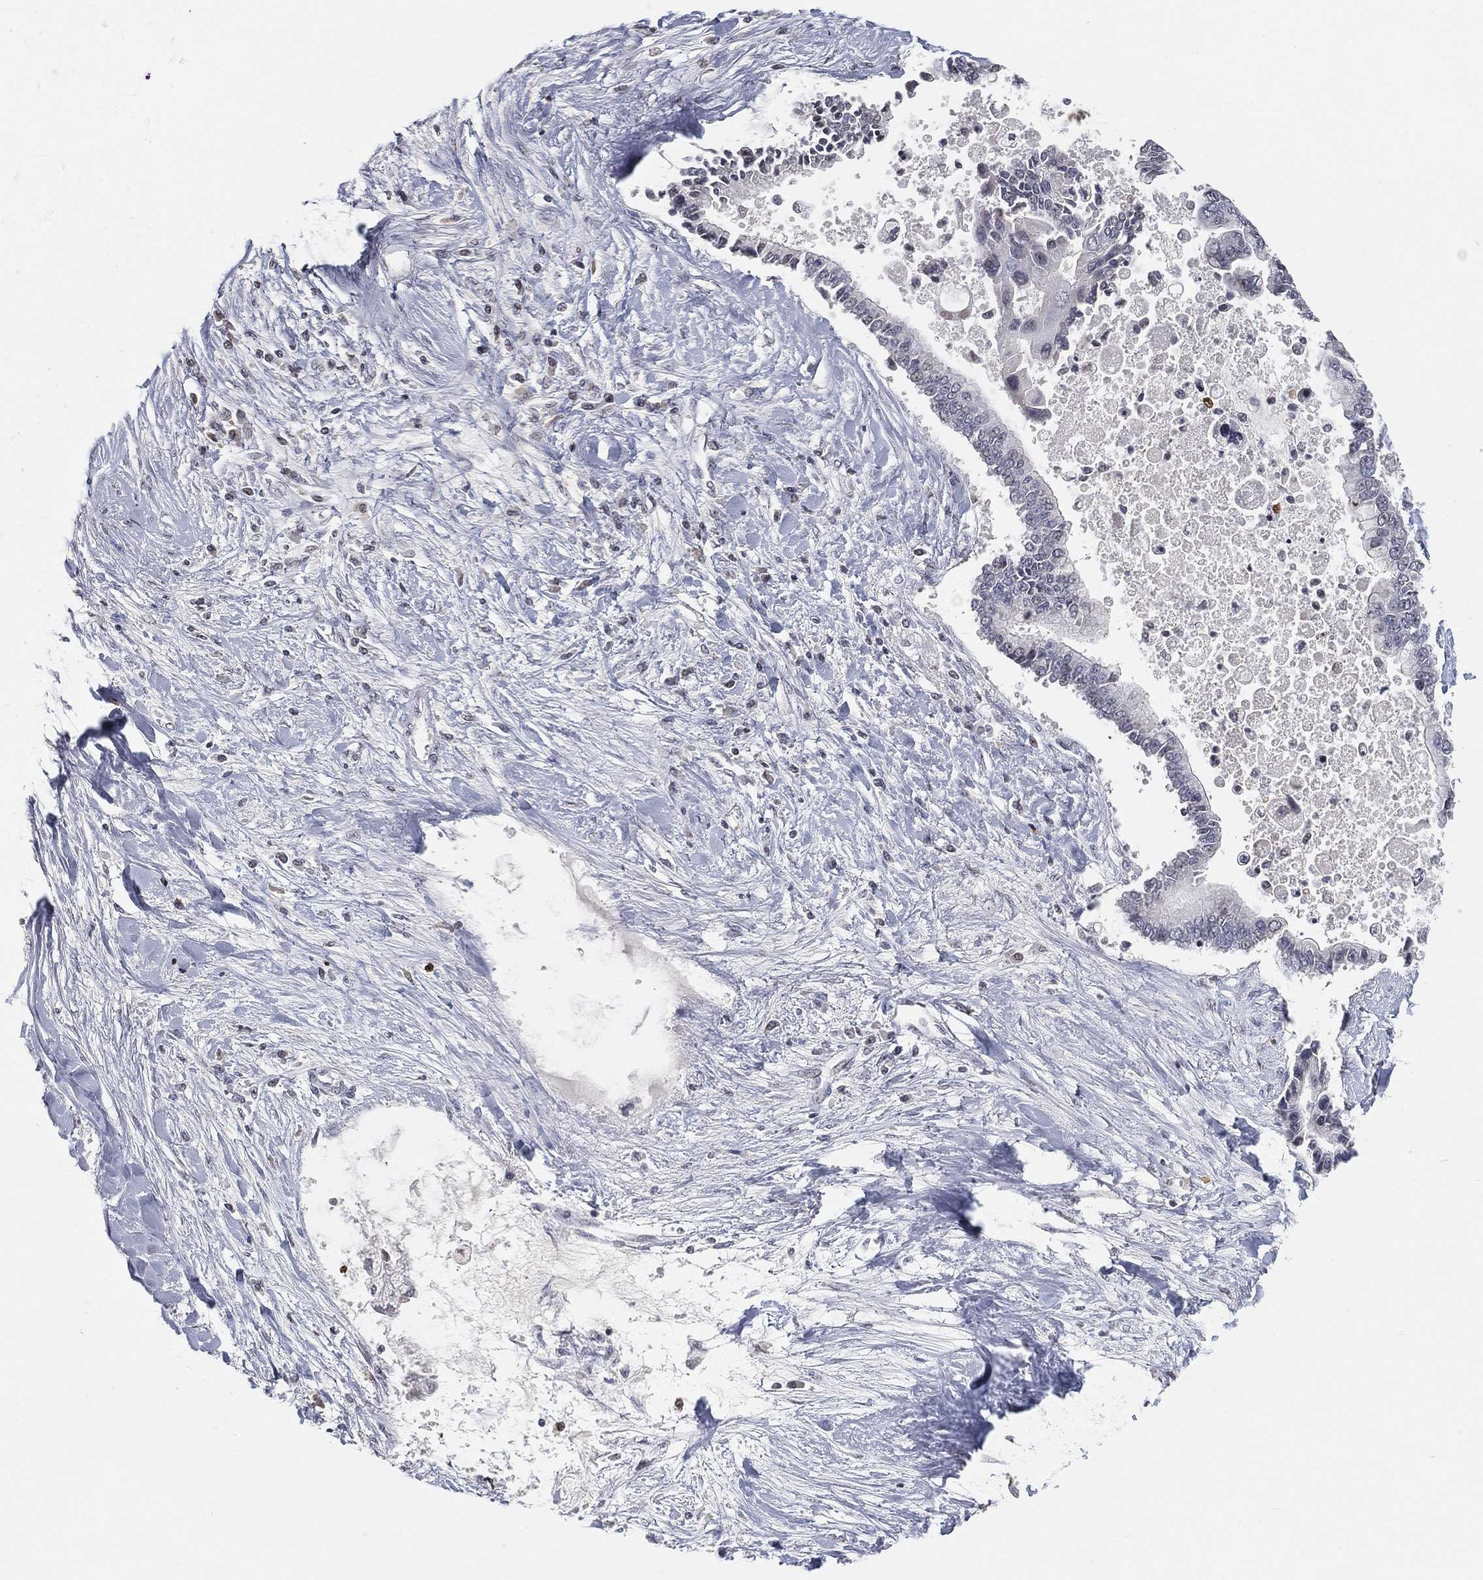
{"staining": {"intensity": "negative", "quantity": "none", "location": "none"}, "tissue": "liver cancer", "cell_type": "Tumor cells", "image_type": "cancer", "snomed": [{"axis": "morphology", "description": "Cholangiocarcinoma"}, {"axis": "topography", "description": "Liver"}], "caption": "An immunohistochemistry micrograph of cholangiocarcinoma (liver) is shown. There is no staining in tumor cells of cholangiocarcinoma (liver). (DAB immunohistochemistry, high magnification).", "gene": "ARG1", "patient": {"sex": "male", "age": 50}}